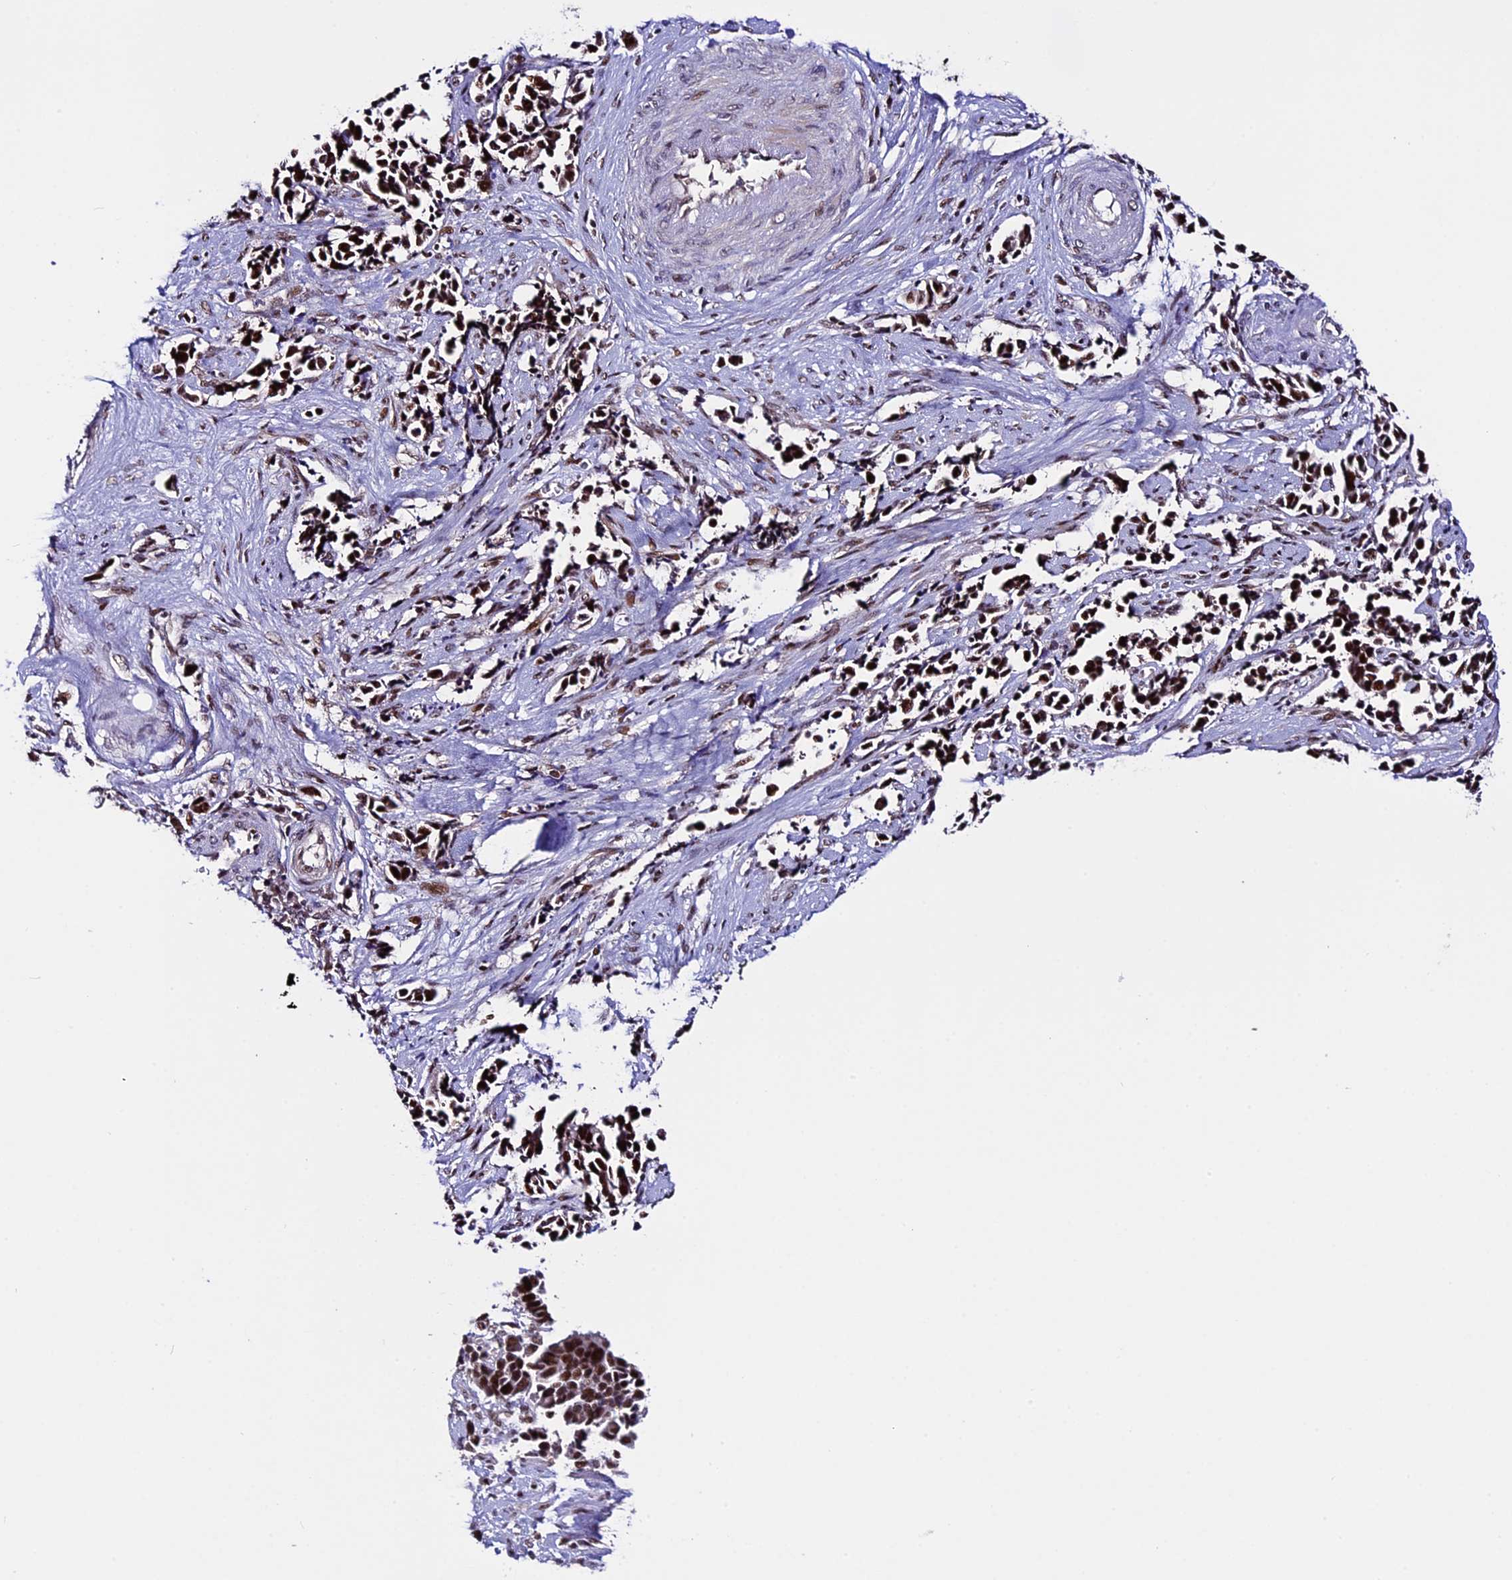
{"staining": {"intensity": "strong", "quantity": ">75%", "location": "nuclear"}, "tissue": "cervical cancer", "cell_type": "Tumor cells", "image_type": "cancer", "snomed": [{"axis": "morphology", "description": "Normal tissue, NOS"}, {"axis": "morphology", "description": "Squamous cell carcinoma, NOS"}, {"axis": "topography", "description": "Cervix"}], "caption": "Immunohistochemical staining of cervical squamous cell carcinoma exhibits high levels of strong nuclear protein expression in approximately >75% of tumor cells.", "gene": "TCP11L2", "patient": {"sex": "female", "age": 35}}